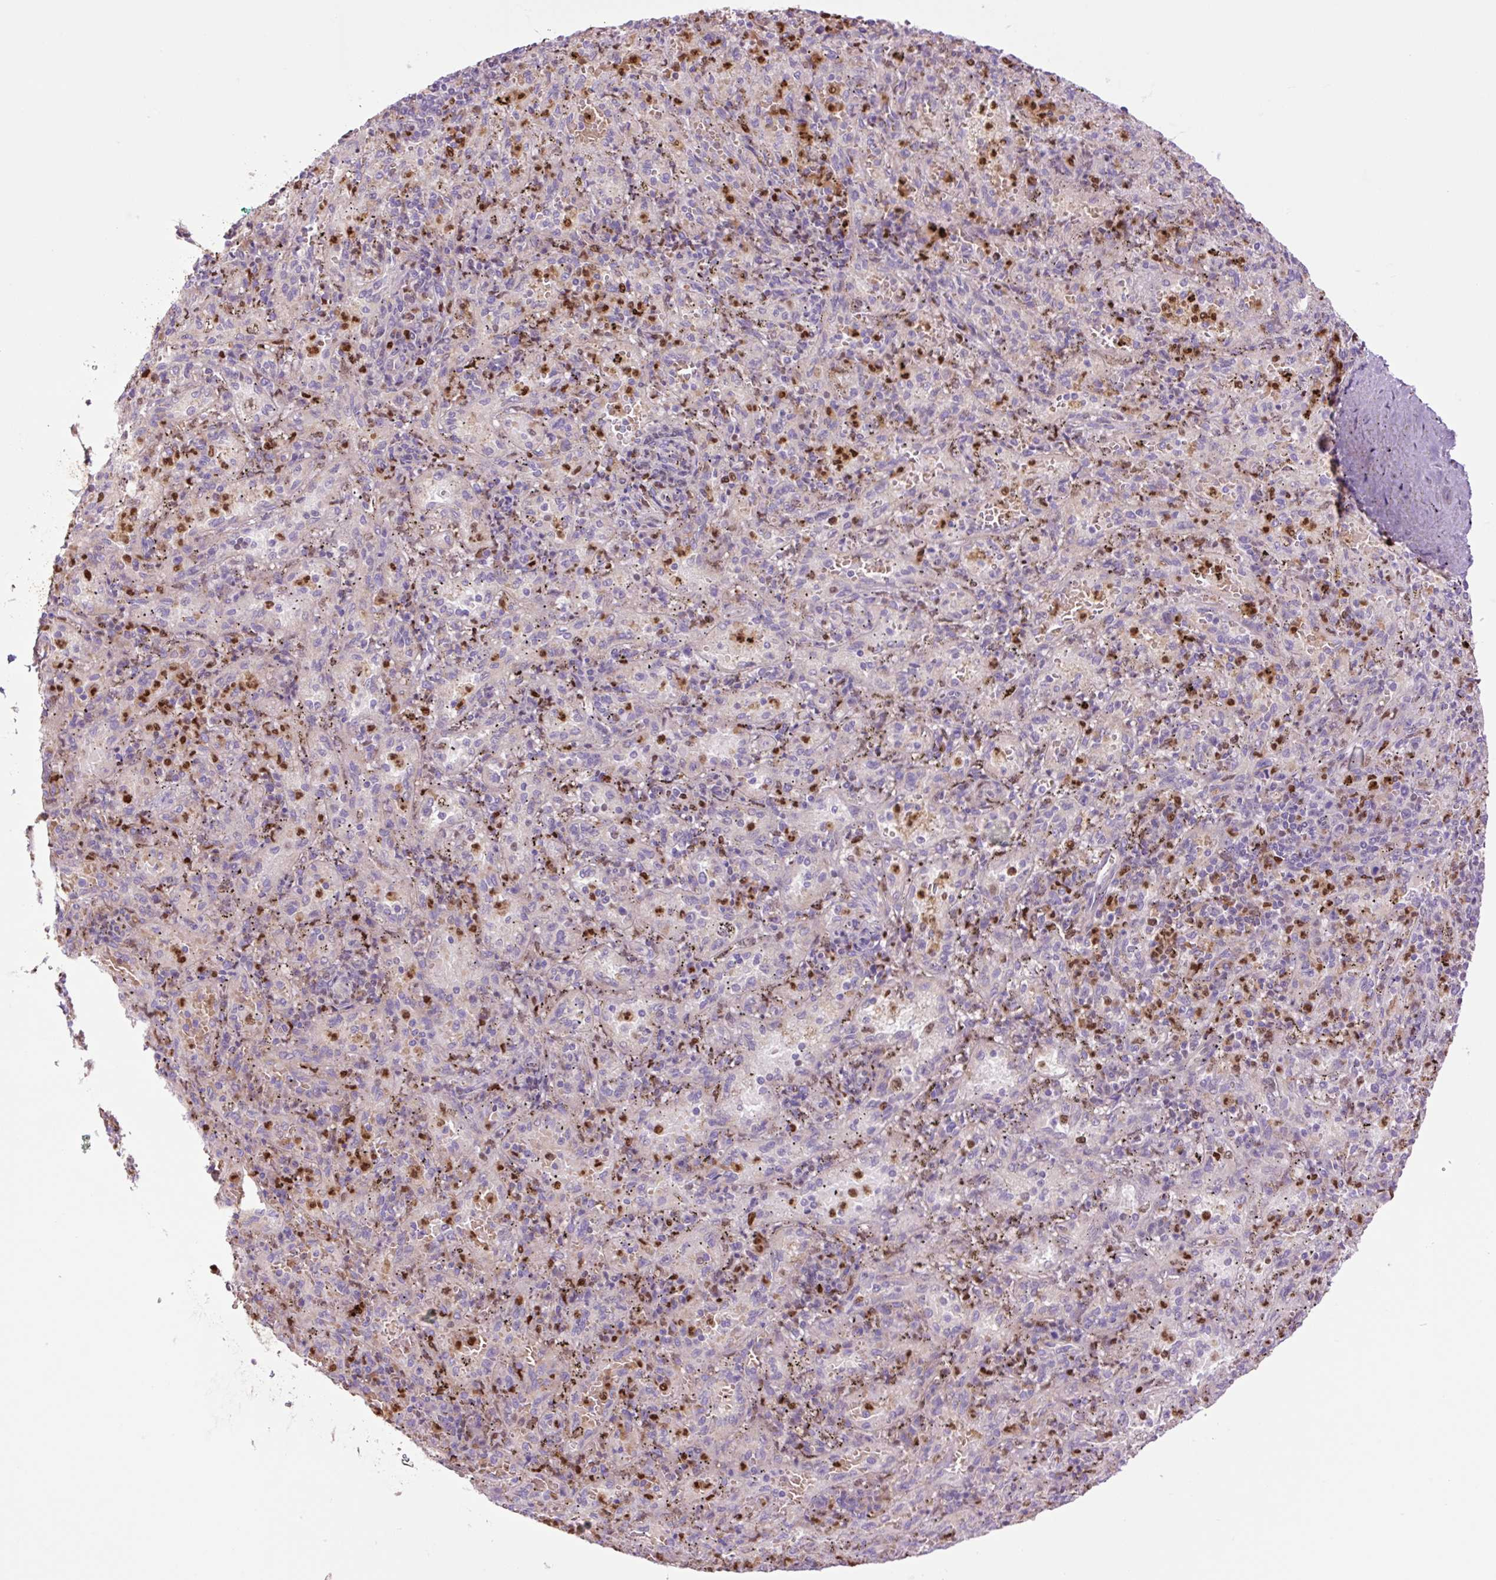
{"staining": {"intensity": "strong", "quantity": "25%-75%", "location": "nuclear"}, "tissue": "spleen", "cell_type": "Cells in red pulp", "image_type": "normal", "snomed": [{"axis": "morphology", "description": "Normal tissue, NOS"}, {"axis": "topography", "description": "Spleen"}], "caption": "High-power microscopy captured an IHC micrograph of normal spleen, revealing strong nuclear positivity in approximately 25%-75% of cells in red pulp.", "gene": "SPI1", "patient": {"sex": "male", "age": 57}}